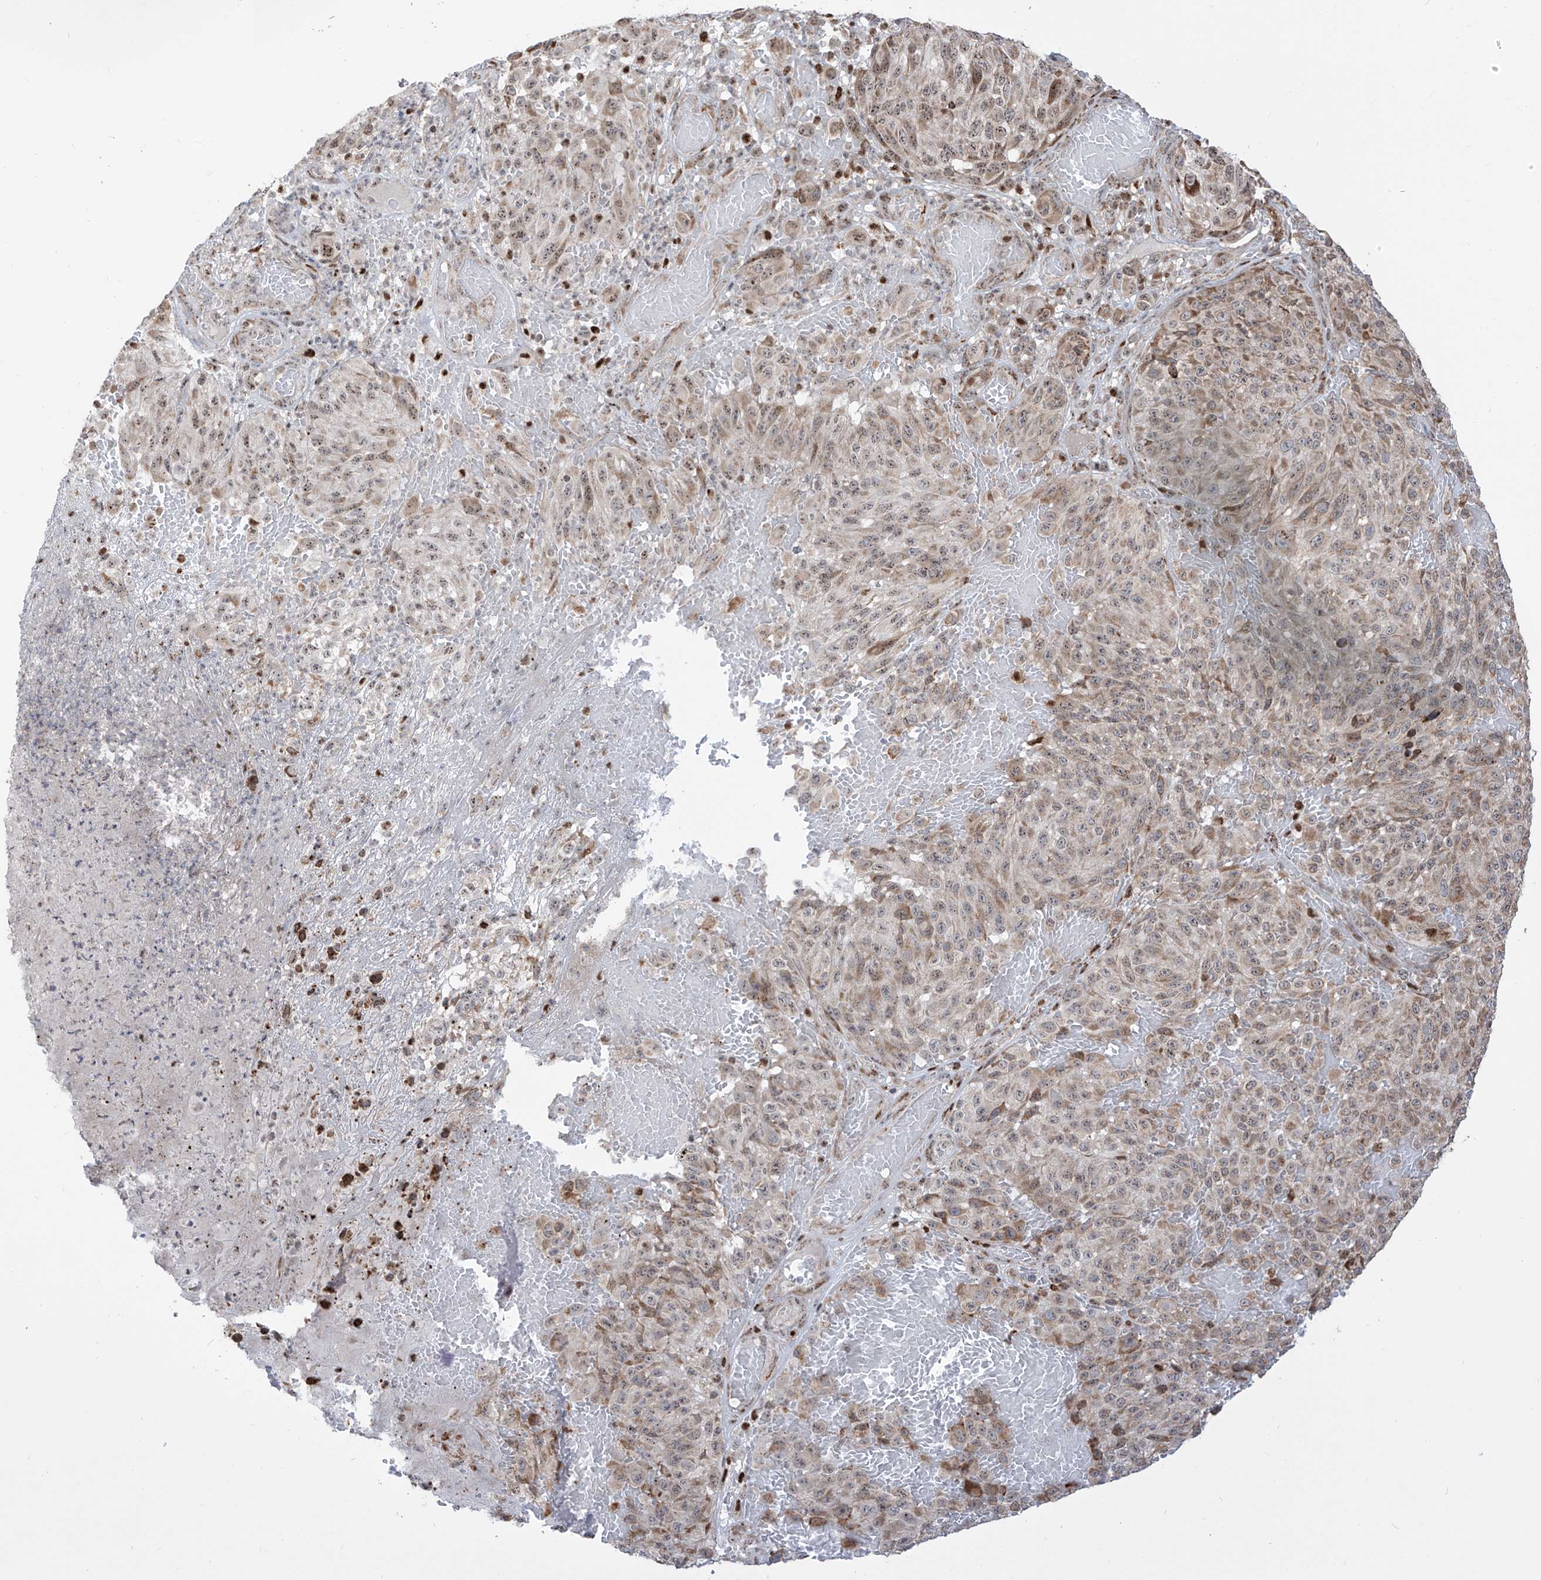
{"staining": {"intensity": "weak", "quantity": "25%-75%", "location": "nuclear"}, "tissue": "melanoma", "cell_type": "Tumor cells", "image_type": "cancer", "snomed": [{"axis": "morphology", "description": "Malignant melanoma, NOS"}, {"axis": "topography", "description": "Skin"}], "caption": "Immunohistochemical staining of malignant melanoma exhibits low levels of weak nuclear protein positivity in approximately 25%-75% of tumor cells.", "gene": "ZBTB8A", "patient": {"sex": "male", "age": 83}}